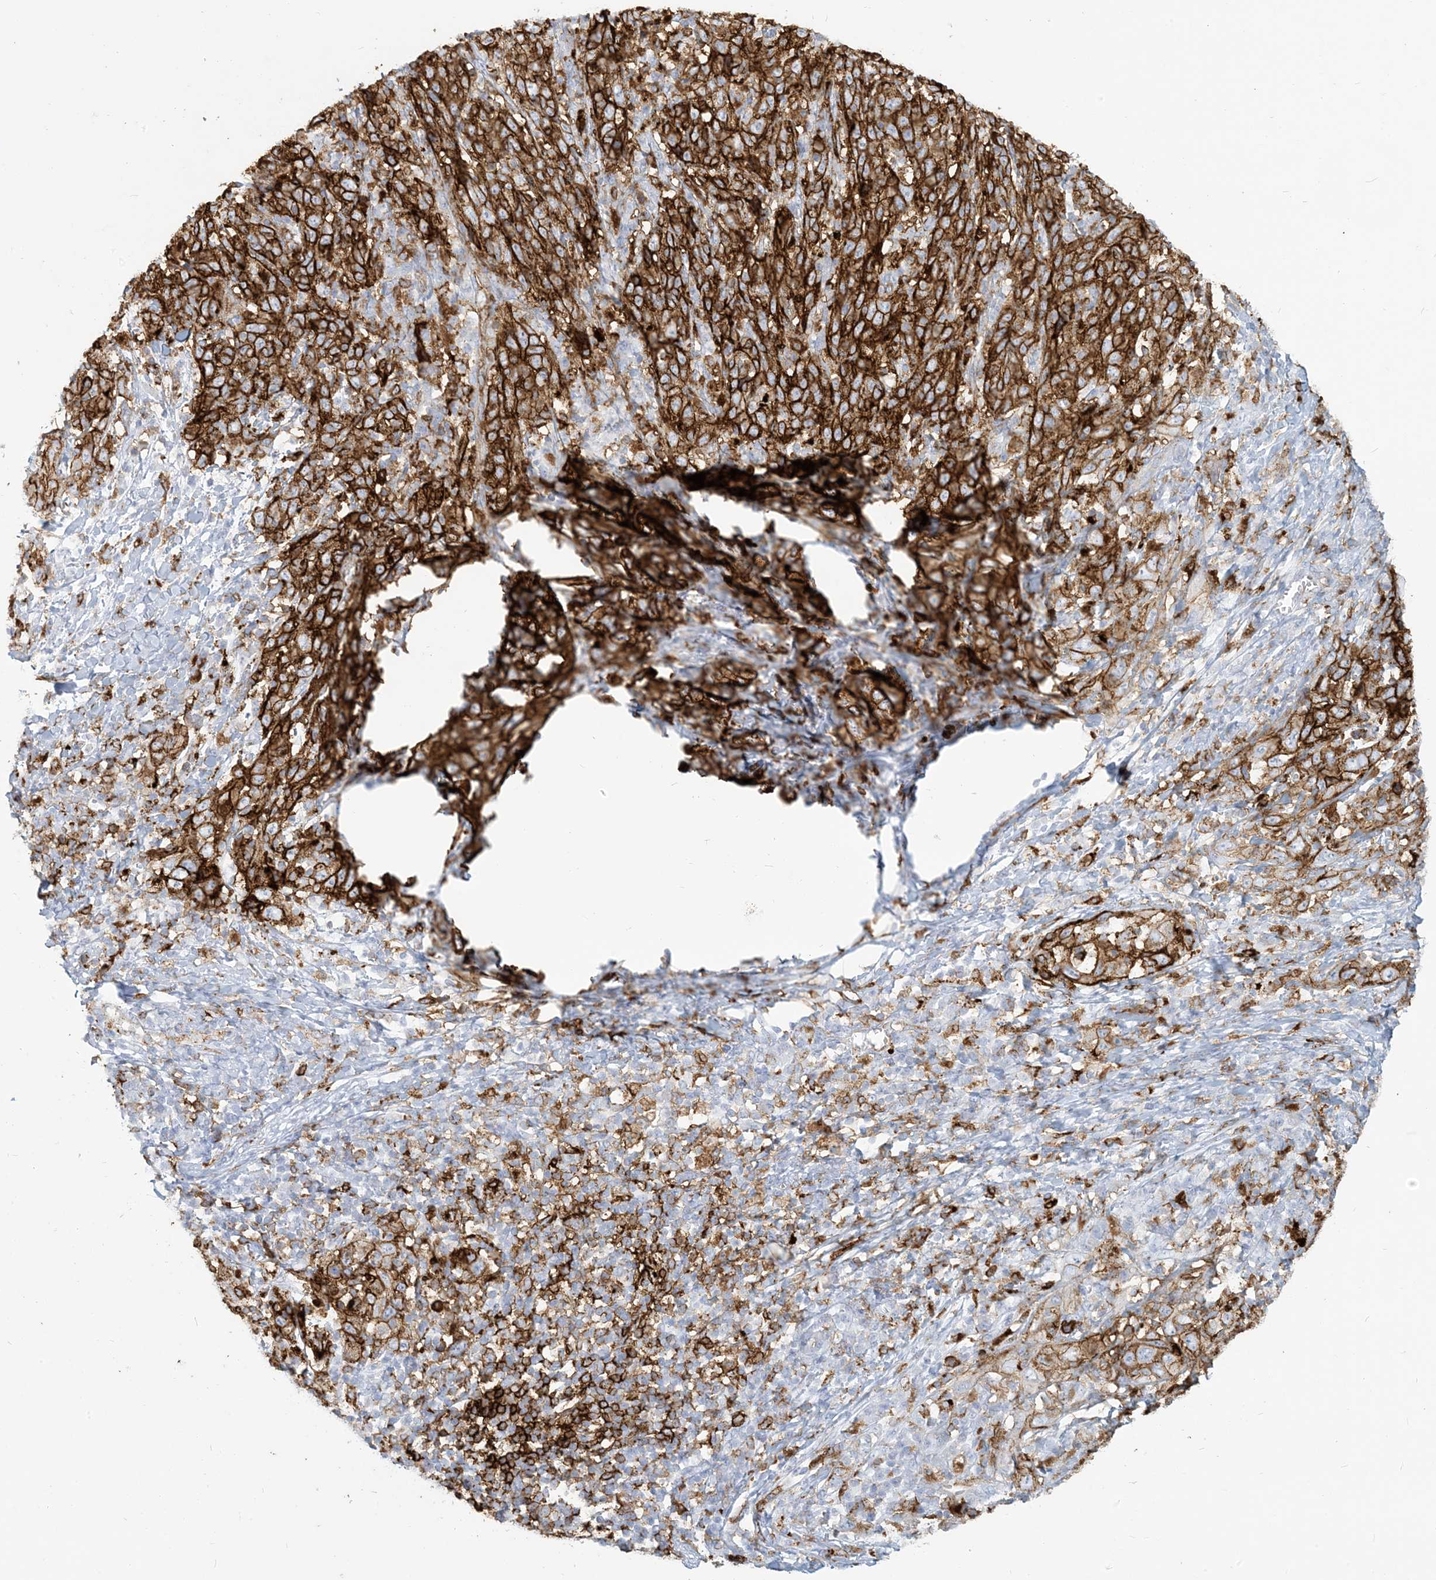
{"staining": {"intensity": "strong", "quantity": ">75%", "location": "cytoplasmic/membranous"}, "tissue": "cervical cancer", "cell_type": "Tumor cells", "image_type": "cancer", "snomed": [{"axis": "morphology", "description": "Squamous cell carcinoma, NOS"}, {"axis": "topography", "description": "Cervix"}], "caption": "Protein positivity by immunohistochemistry (IHC) reveals strong cytoplasmic/membranous staining in about >75% of tumor cells in cervical cancer (squamous cell carcinoma).", "gene": "HLA-DRB1", "patient": {"sex": "female", "age": 46}}